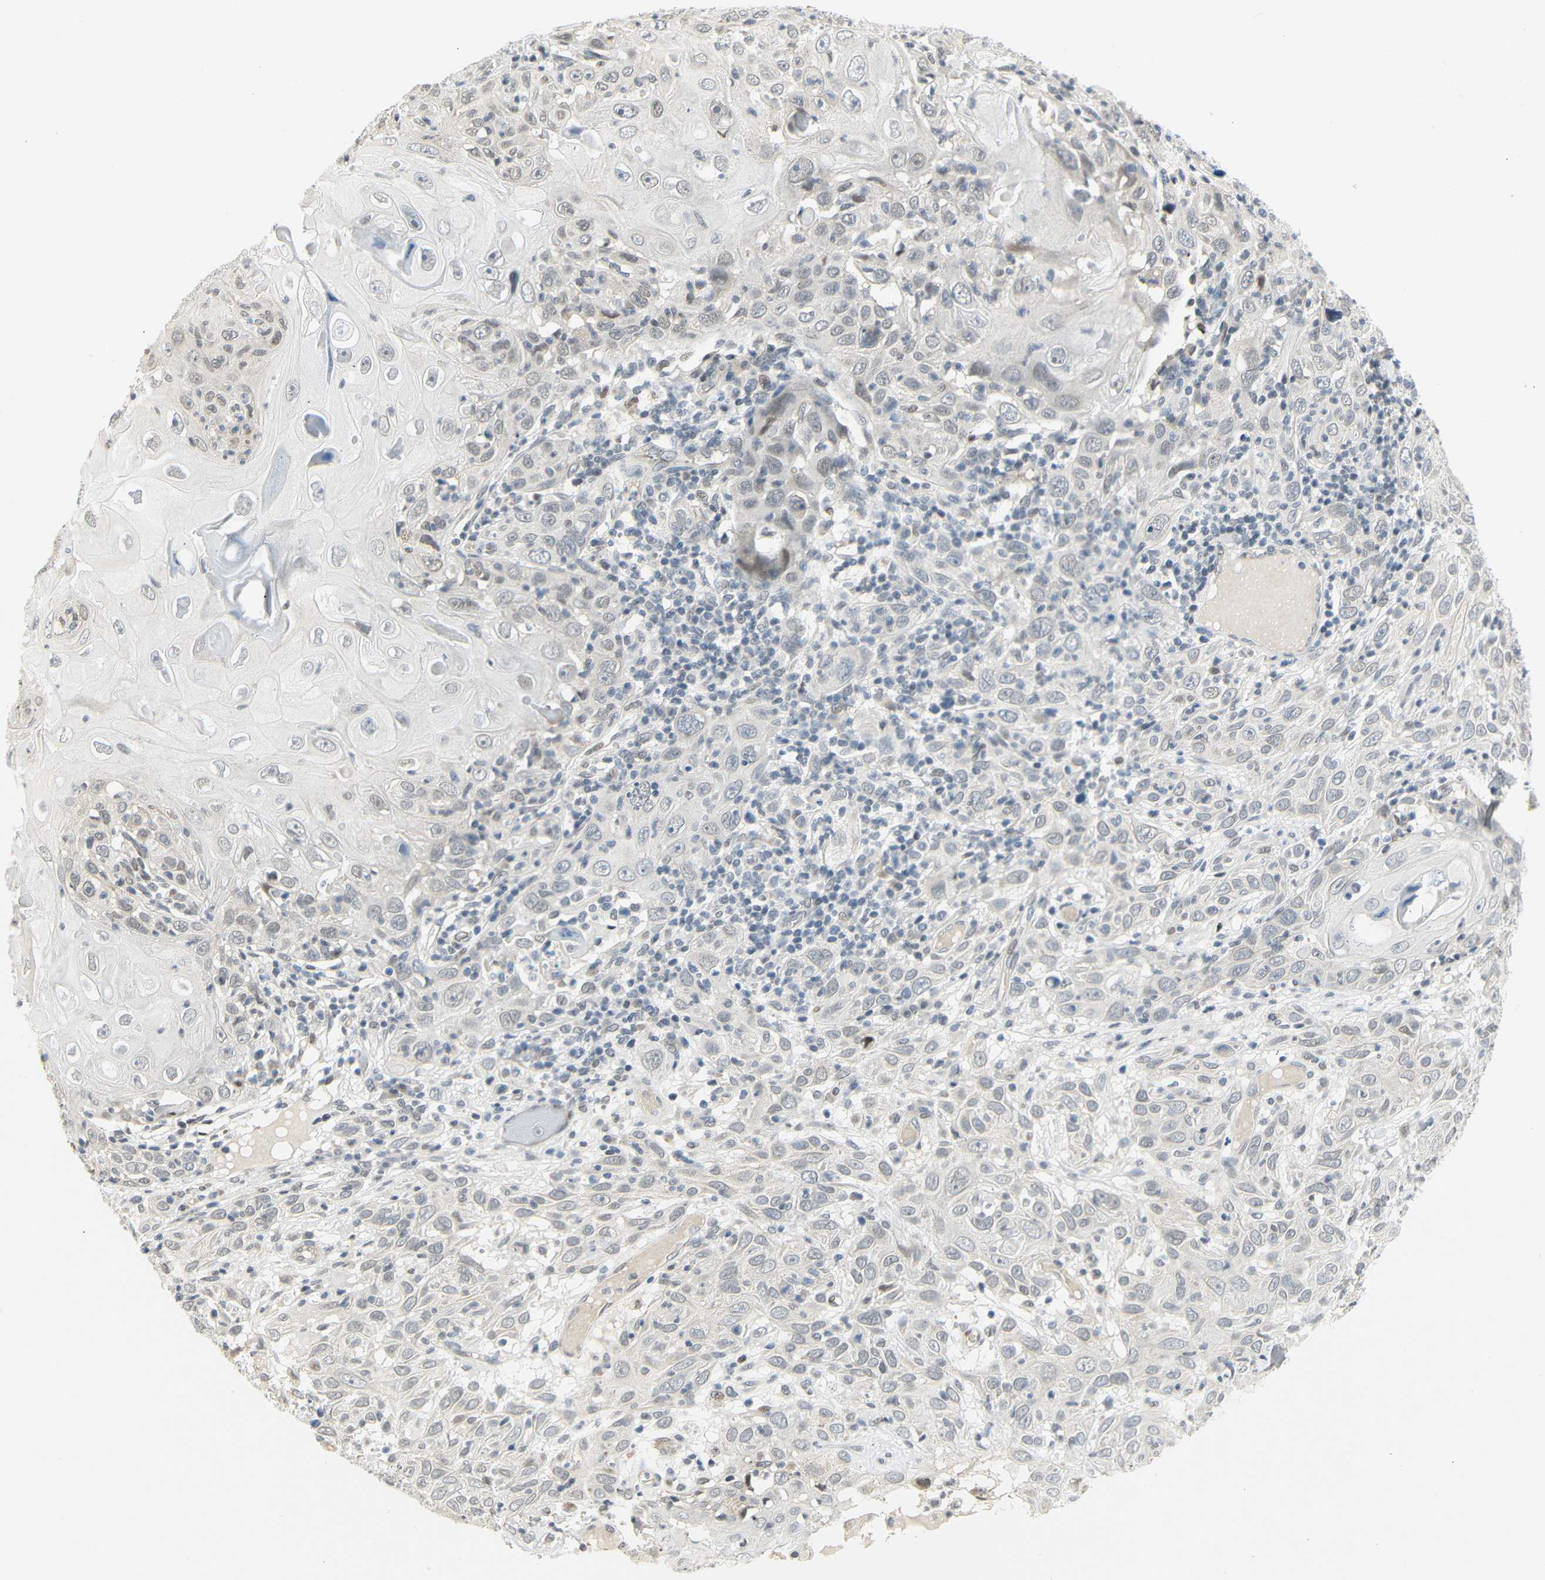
{"staining": {"intensity": "weak", "quantity": "<25%", "location": "nuclear"}, "tissue": "skin cancer", "cell_type": "Tumor cells", "image_type": "cancer", "snomed": [{"axis": "morphology", "description": "Squamous cell carcinoma, NOS"}, {"axis": "topography", "description": "Skin"}], "caption": "IHC photomicrograph of neoplastic tissue: skin cancer (squamous cell carcinoma) stained with DAB shows no significant protein staining in tumor cells. Nuclei are stained in blue.", "gene": "IMPG2", "patient": {"sex": "female", "age": 88}}